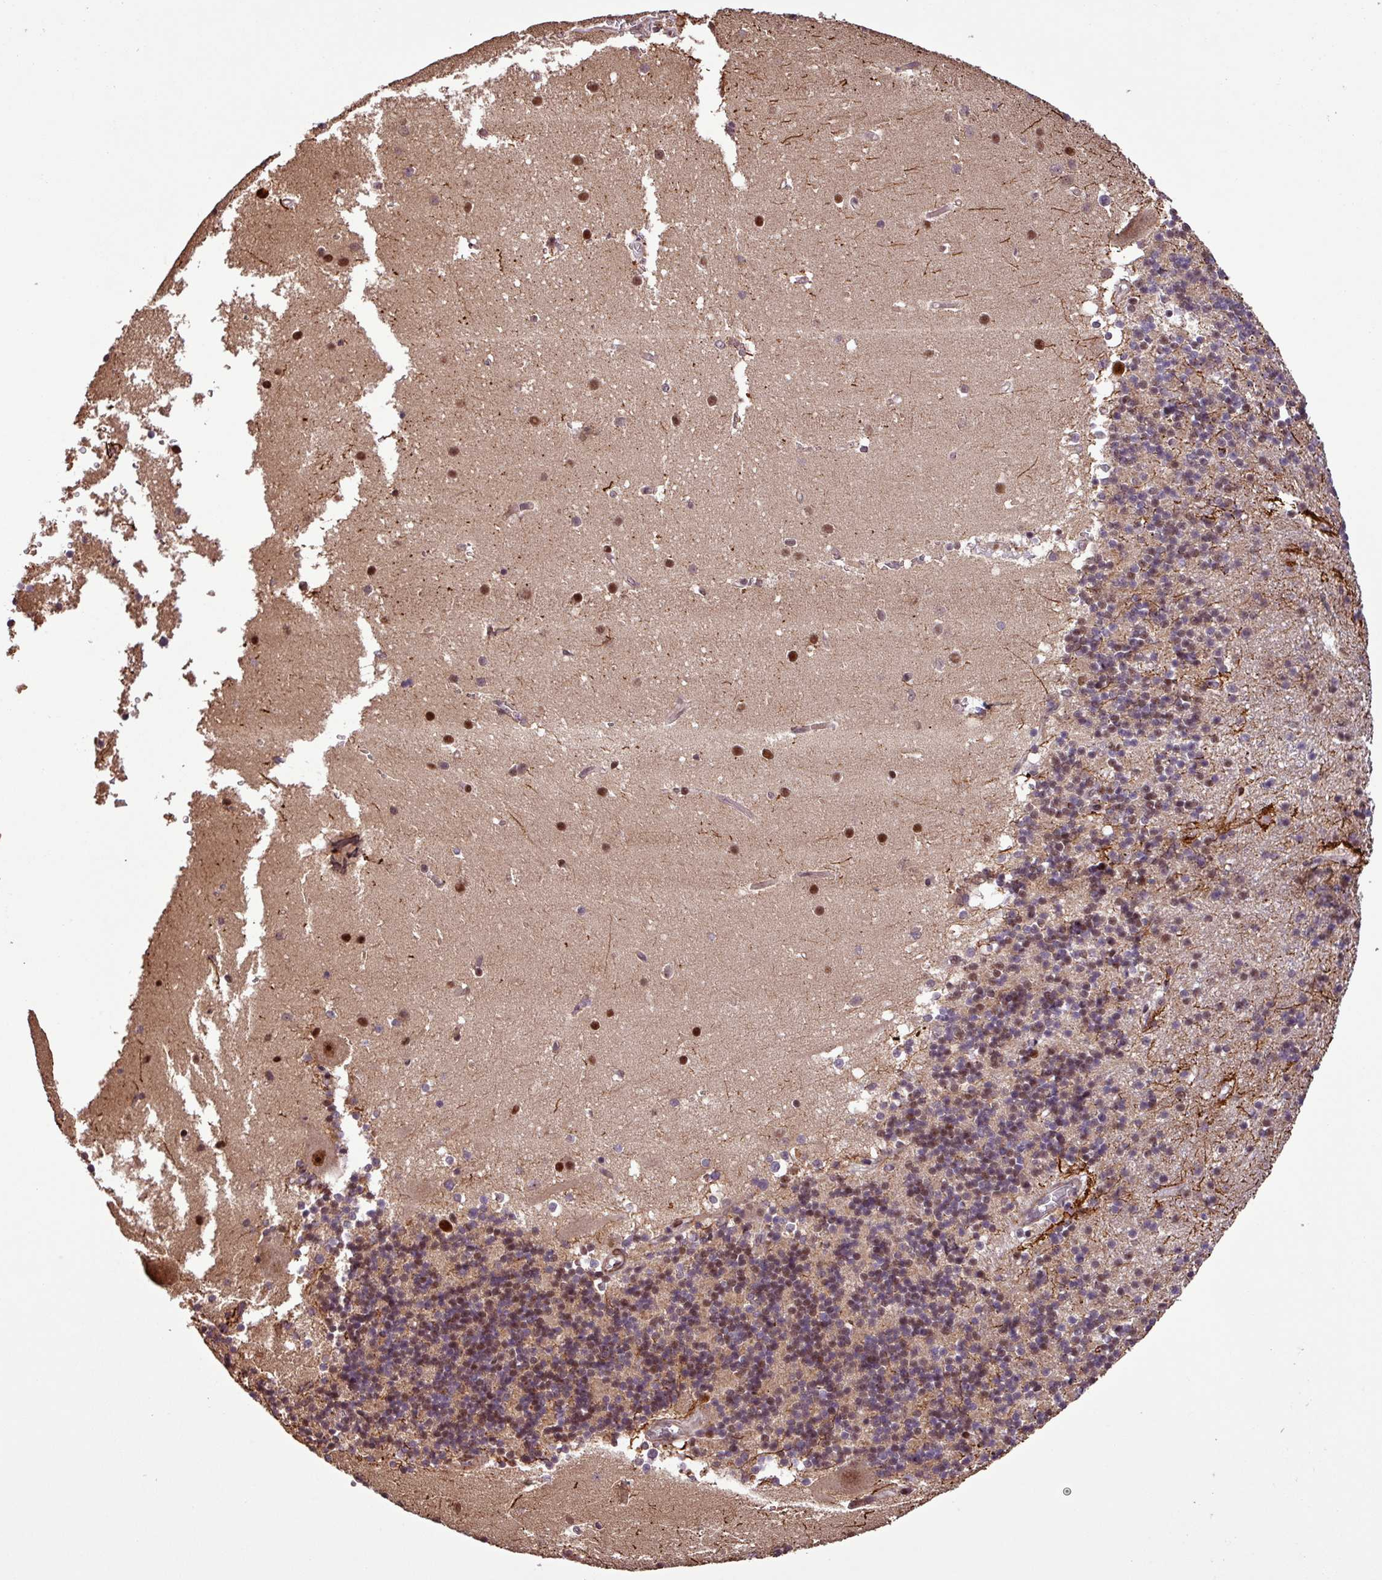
{"staining": {"intensity": "moderate", "quantity": "25%-75%", "location": "nuclear"}, "tissue": "cerebellum", "cell_type": "Cells in granular layer", "image_type": "normal", "snomed": [{"axis": "morphology", "description": "Normal tissue, NOS"}, {"axis": "topography", "description": "Cerebellum"}], "caption": "This photomicrograph shows immunohistochemistry staining of normal cerebellum, with medium moderate nuclear positivity in approximately 25%-75% of cells in granular layer.", "gene": "SLC22A24", "patient": {"sex": "male", "age": 54}}